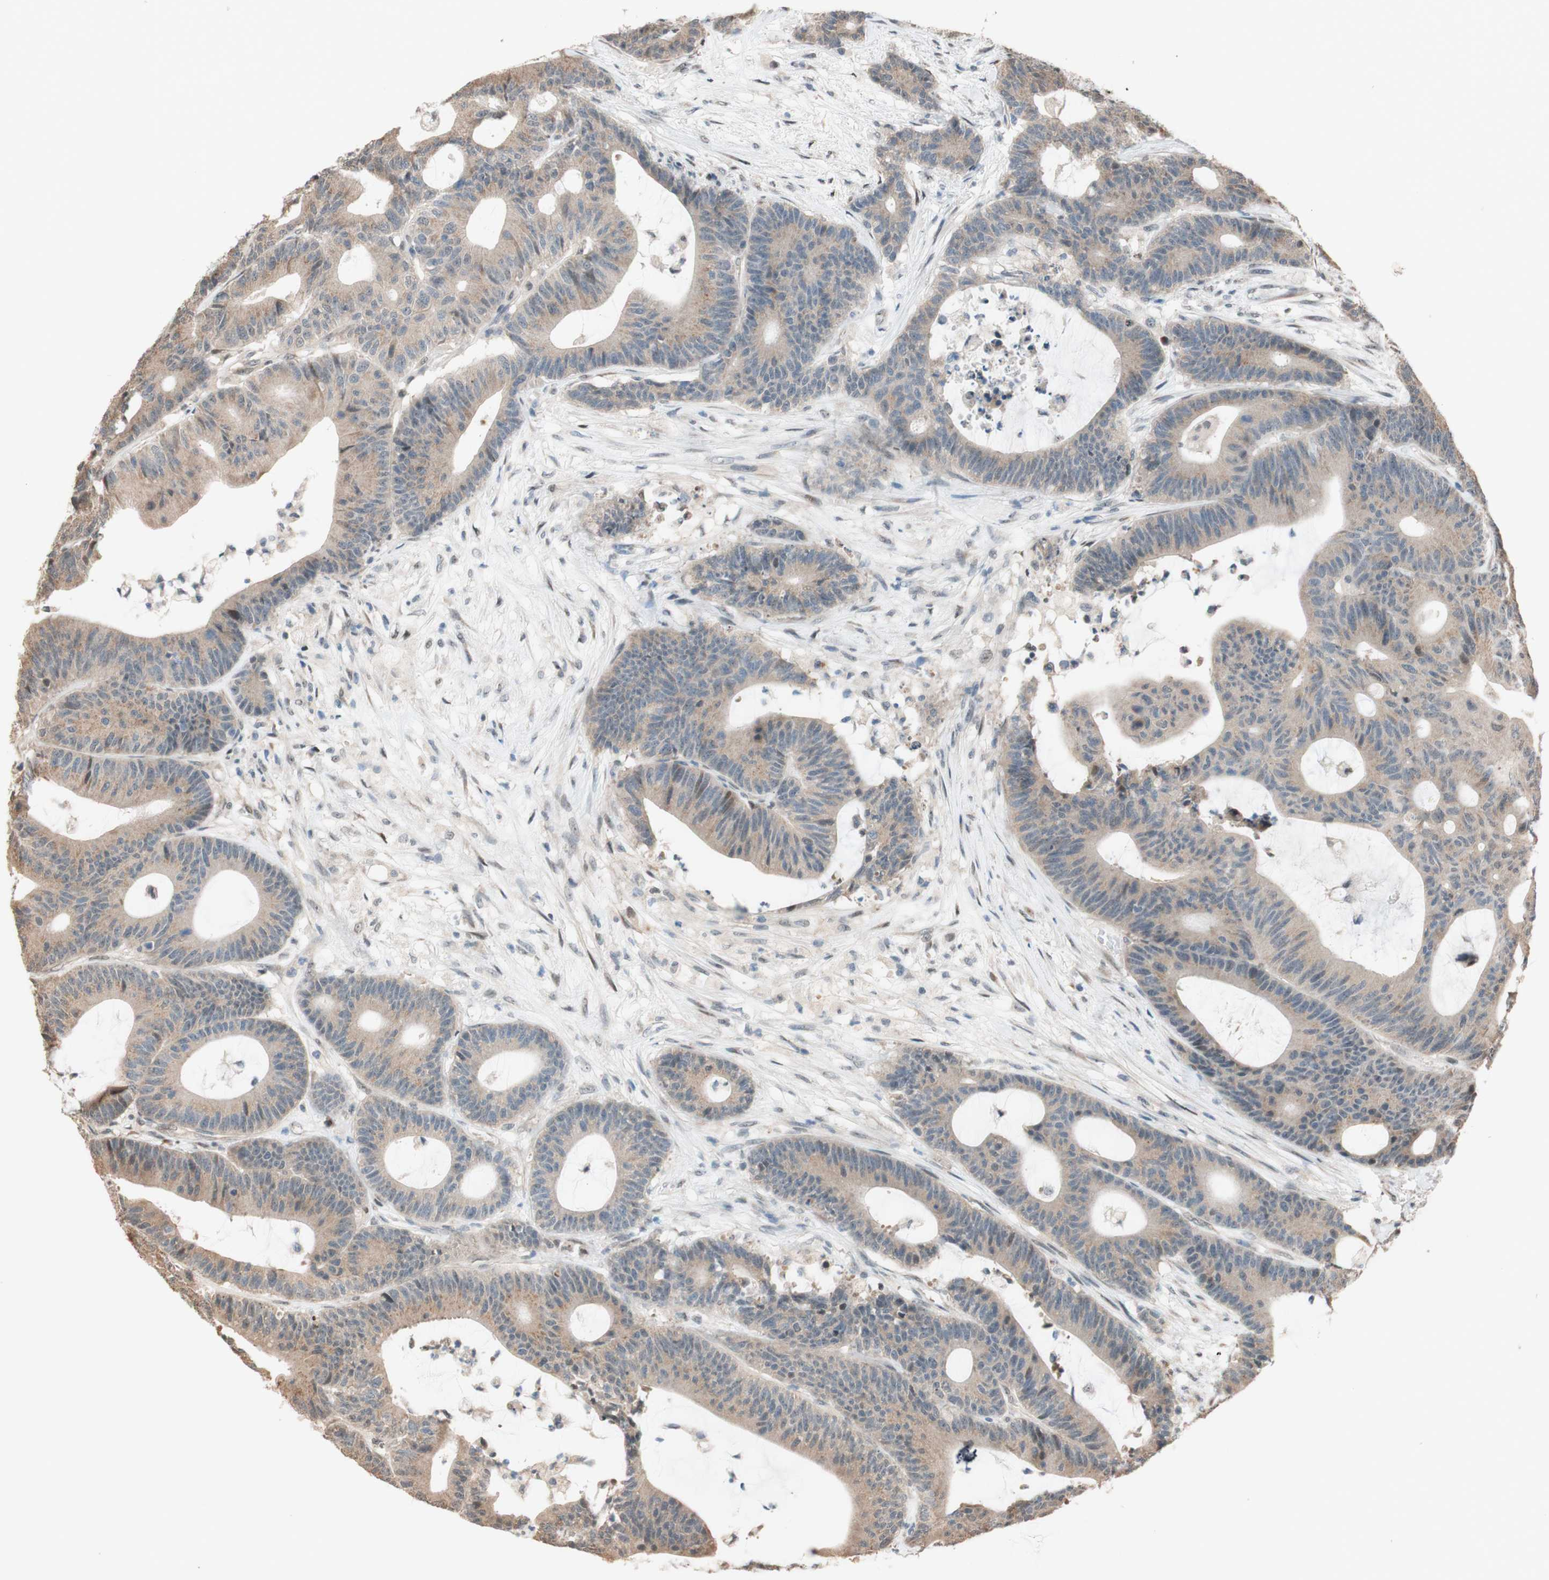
{"staining": {"intensity": "negative", "quantity": "none", "location": "none"}, "tissue": "colorectal cancer", "cell_type": "Tumor cells", "image_type": "cancer", "snomed": [{"axis": "morphology", "description": "Adenocarcinoma, NOS"}, {"axis": "topography", "description": "Colon"}], "caption": "Histopathology image shows no protein expression in tumor cells of colorectal cancer tissue. (DAB (3,3'-diaminobenzidine) immunohistochemistry visualized using brightfield microscopy, high magnification).", "gene": "CCNC", "patient": {"sex": "female", "age": 84}}